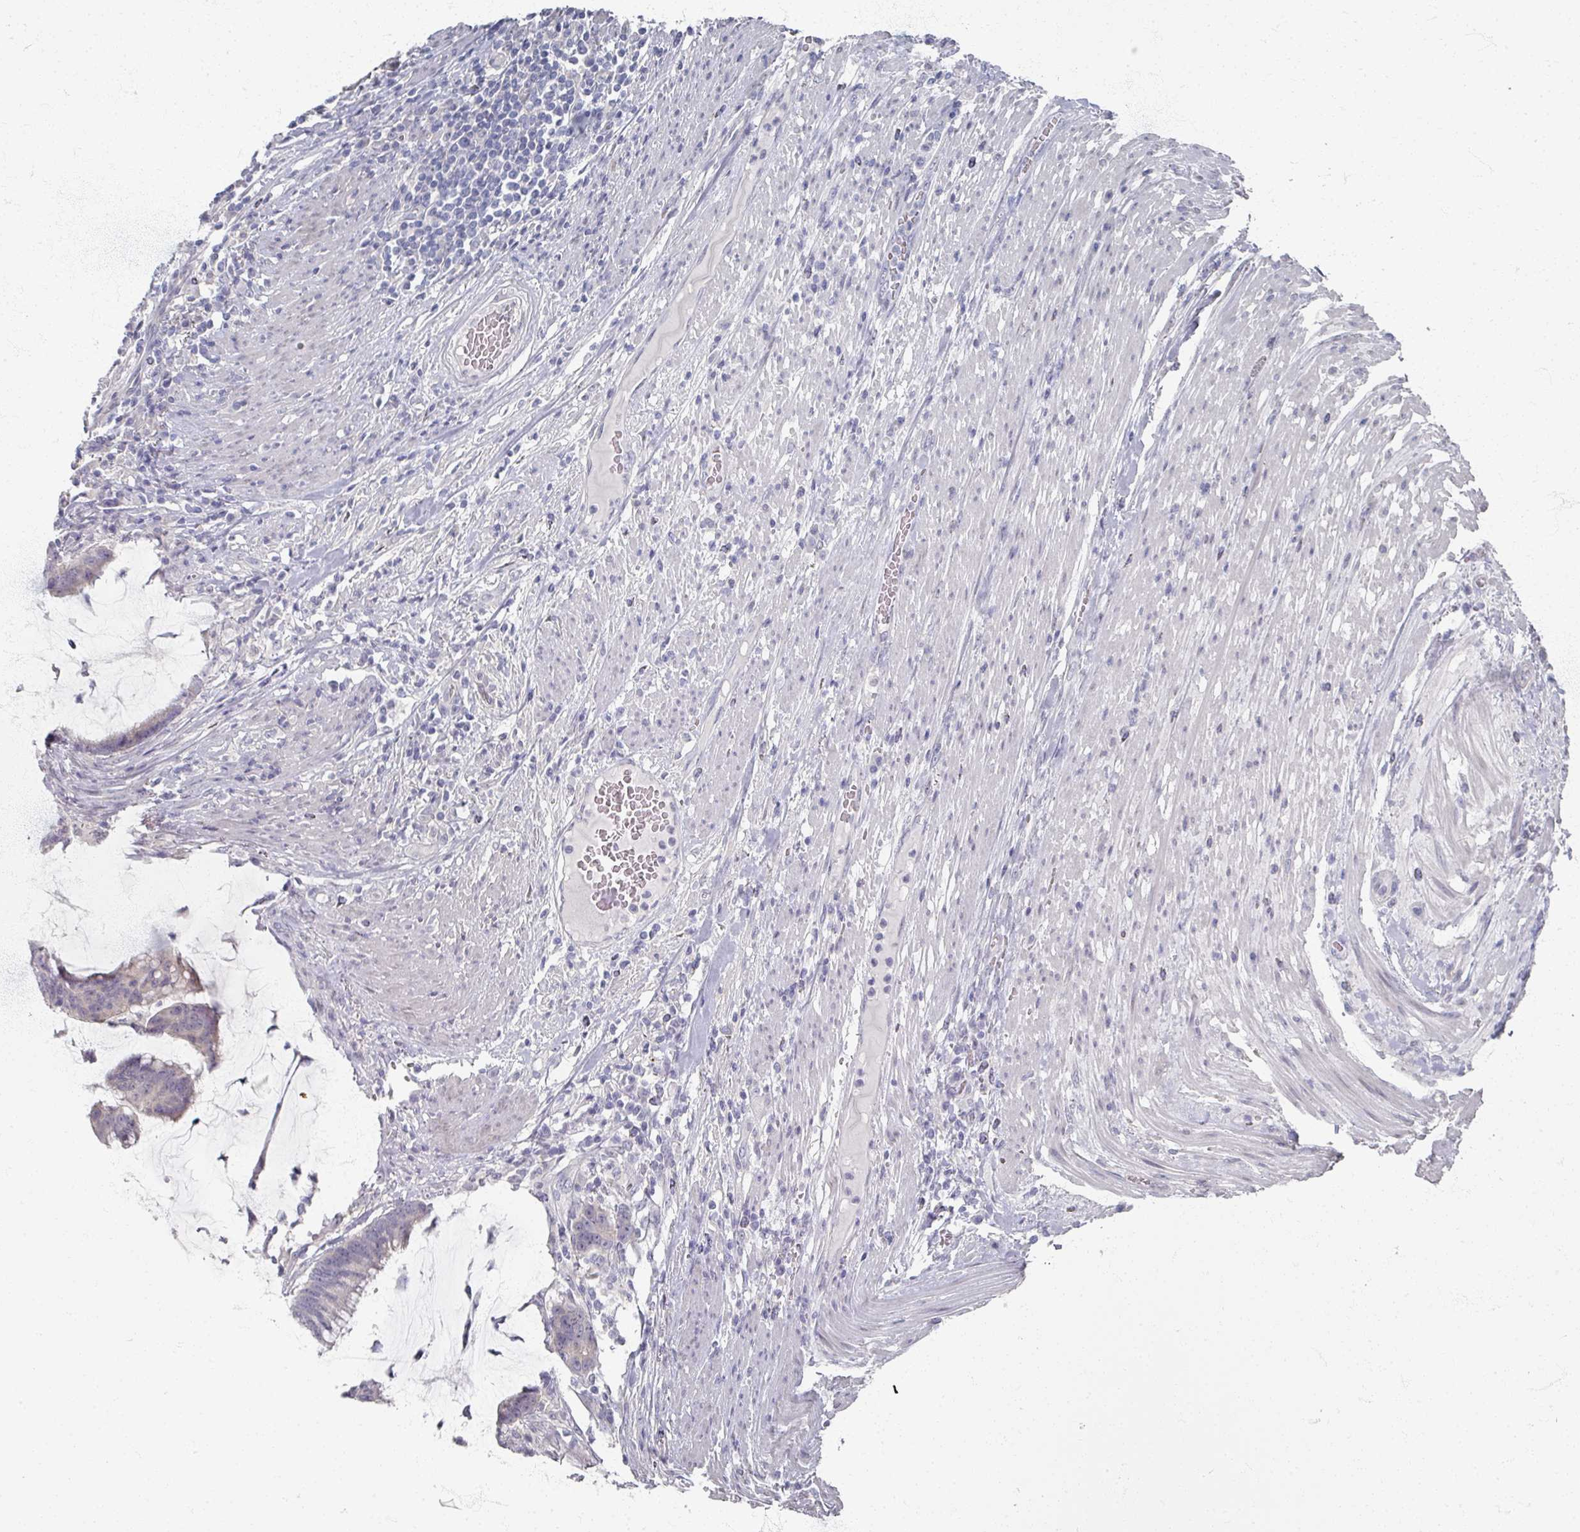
{"staining": {"intensity": "negative", "quantity": "none", "location": "none"}, "tissue": "colorectal cancer", "cell_type": "Tumor cells", "image_type": "cancer", "snomed": [{"axis": "morphology", "description": "Adenocarcinoma, NOS"}, {"axis": "topography", "description": "Rectum"}], "caption": "Tumor cells are negative for protein expression in human colorectal cancer.", "gene": "TTYH3", "patient": {"sex": "female", "age": 77}}